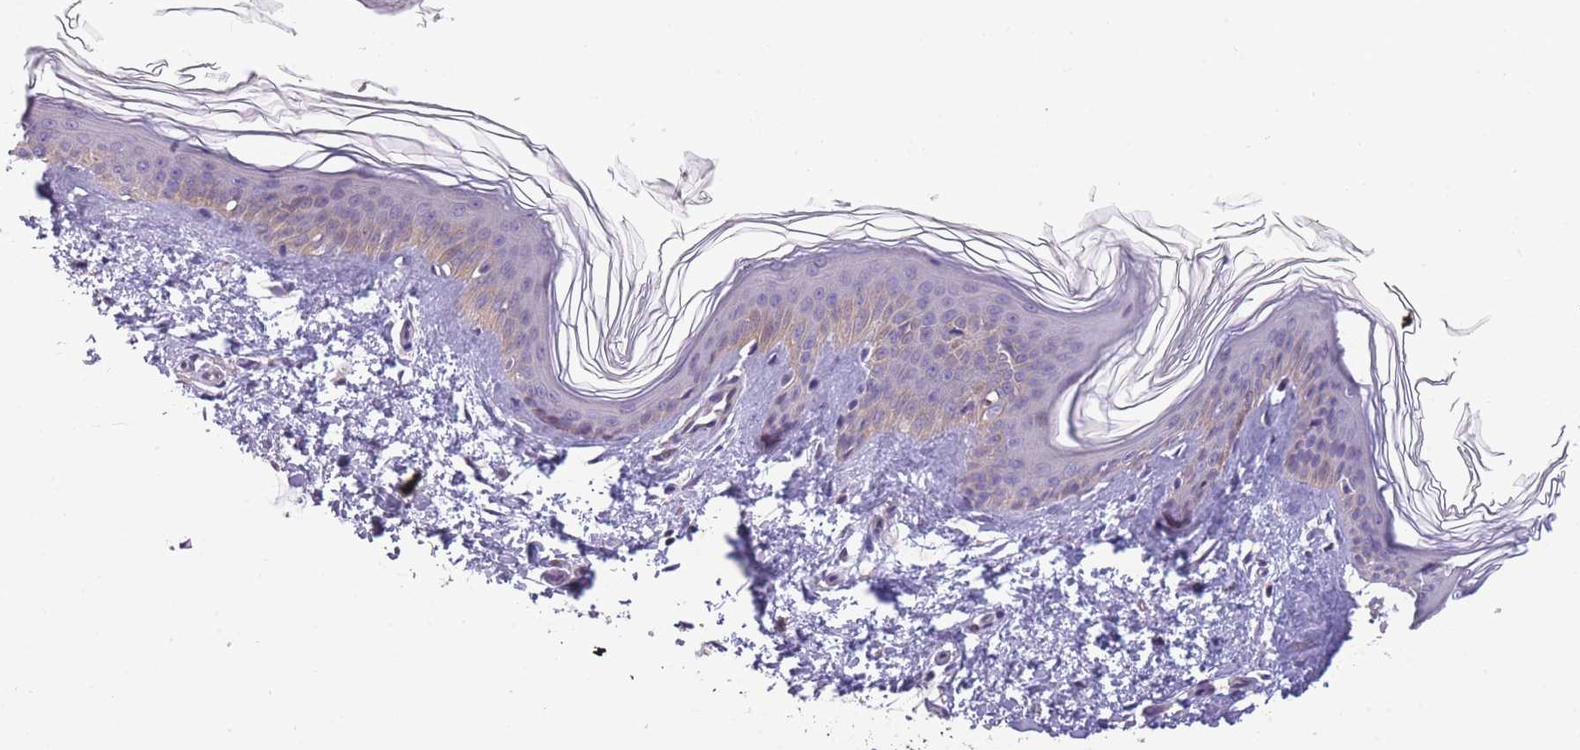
{"staining": {"intensity": "negative", "quantity": "none", "location": "none"}, "tissue": "skin", "cell_type": "Fibroblasts", "image_type": "normal", "snomed": [{"axis": "morphology", "description": "Normal tissue, NOS"}, {"axis": "topography", "description": "Skin"}], "caption": "This is an immunohistochemistry (IHC) micrograph of normal human skin. There is no staining in fibroblasts.", "gene": "MRPS18C", "patient": {"sex": "female", "age": 41}}